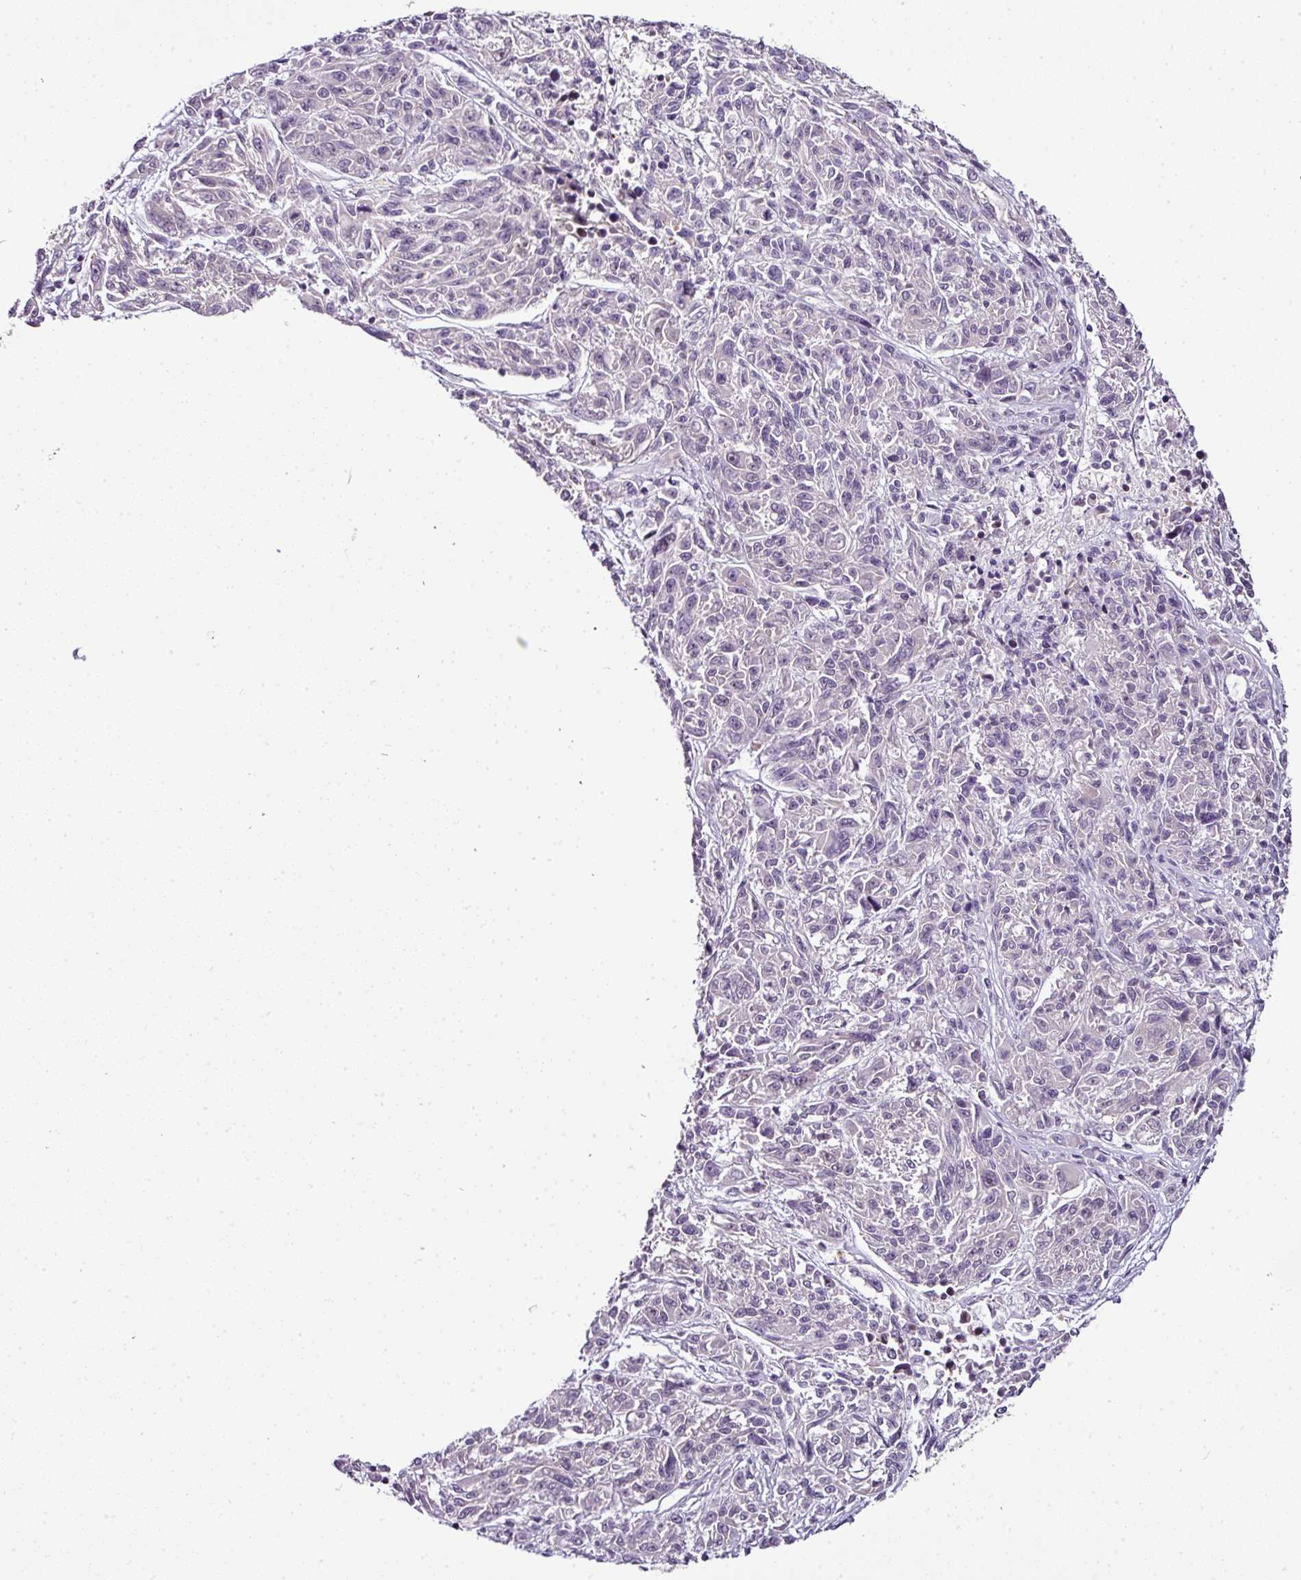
{"staining": {"intensity": "negative", "quantity": "none", "location": "none"}, "tissue": "melanoma", "cell_type": "Tumor cells", "image_type": "cancer", "snomed": [{"axis": "morphology", "description": "Malignant melanoma, NOS"}, {"axis": "topography", "description": "Skin"}], "caption": "This is a micrograph of IHC staining of melanoma, which shows no positivity in tumor cells.", "gene": "TEX30", "patient": {"sex": "male", "age": 53}}